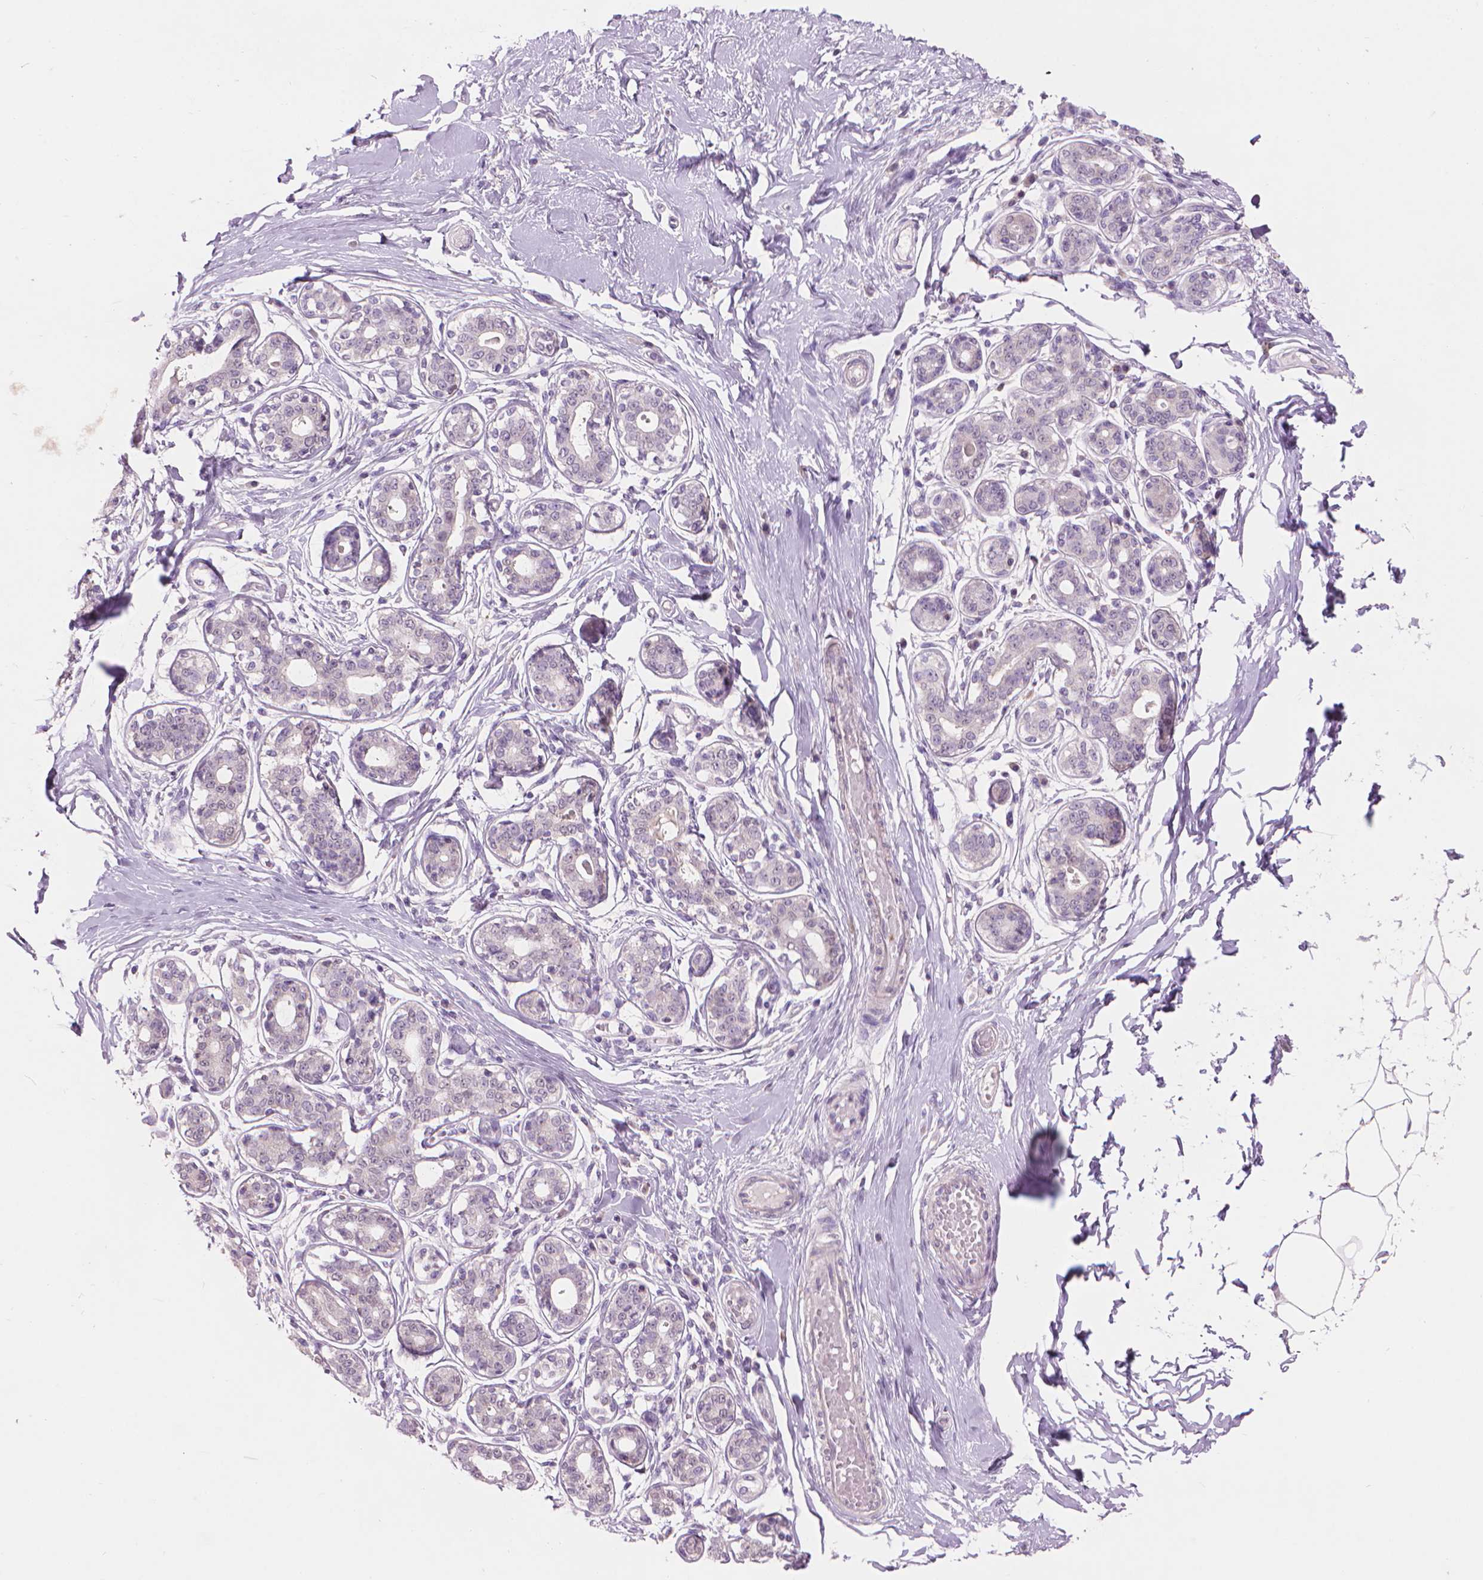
{"staining": {"intensity": "negative", "quantity": "none", "location": "none"}, "tissue": "breast", "cell_type": "Adipocytes", "image_type": "normal", "snomed": [{"axis": "morphology", "description": "Normal tissue, NOS"}, {"axis": "topography", "description": "Skin"}, {"axis": "topography", "description": "Breast"}], "caption": "Immunohistochemical staining of unremarkable human breast displays no significant expression in adipocytes. (Immunohistochemistry (ihc), brightfield microscopy, high magnification).", "gene": "ENO2", "patient": {"sex": "female", "age": 43}}